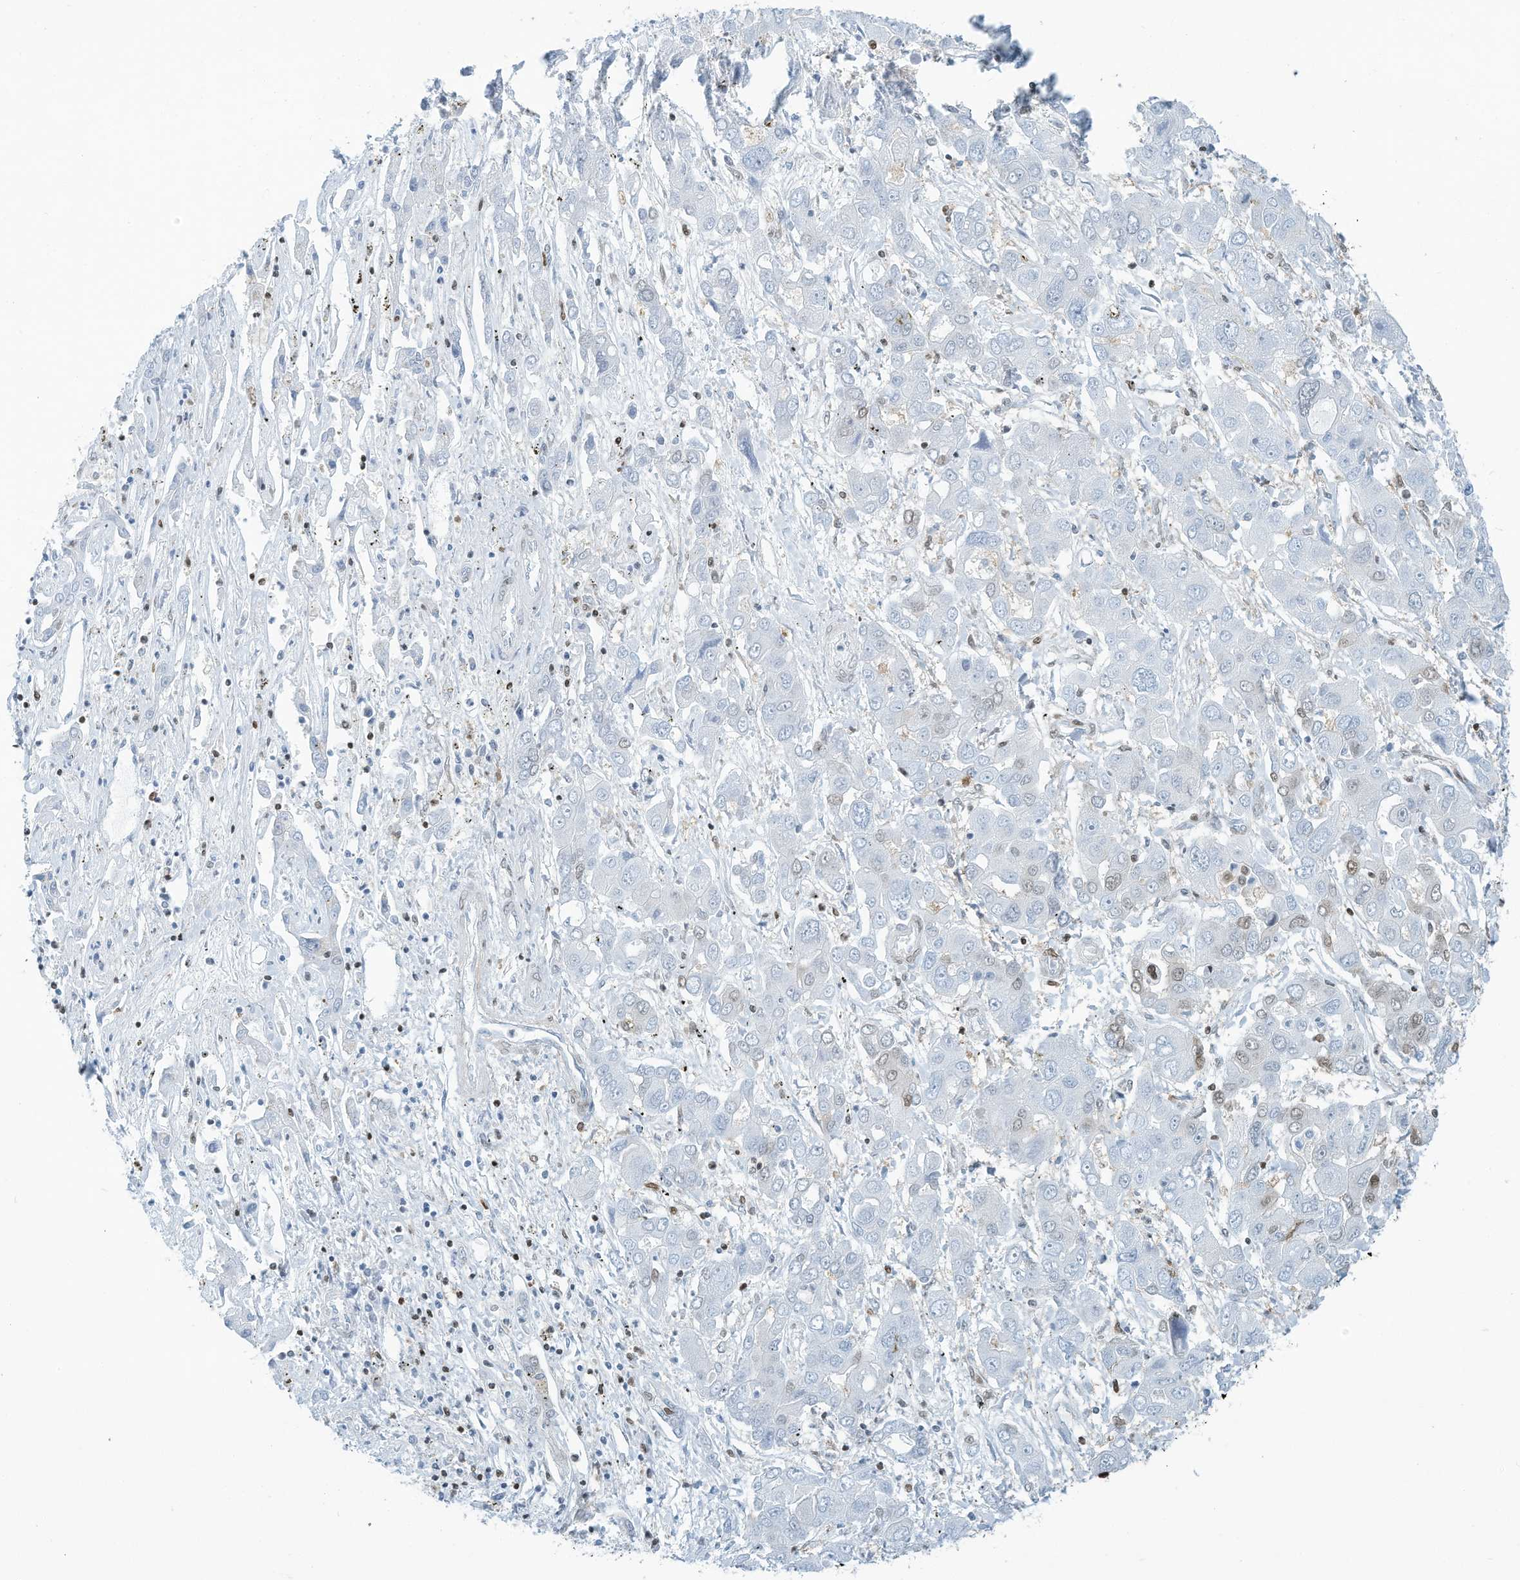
{"staining": {"intensity": "negative", "quantity": "none", "location": "none"}, "tissue": "liver cancer", "cell_type": "Tumor cells", "image_type": "cancer", "snomed": [{"axis": "morphology", "description": "Cholangiocarcinoma"}, {"axis": "topography", "description": "Liver"}], "caption": "Immunohistochemistry (IHC) image of neoplastic tissue: liver cancer stained with DAB (3,3'-diaminobenzidine) shows no significant protein positivity in tumor cells.", "gene": "SARNP", "patient": {"sex": "male", "age": 67}}